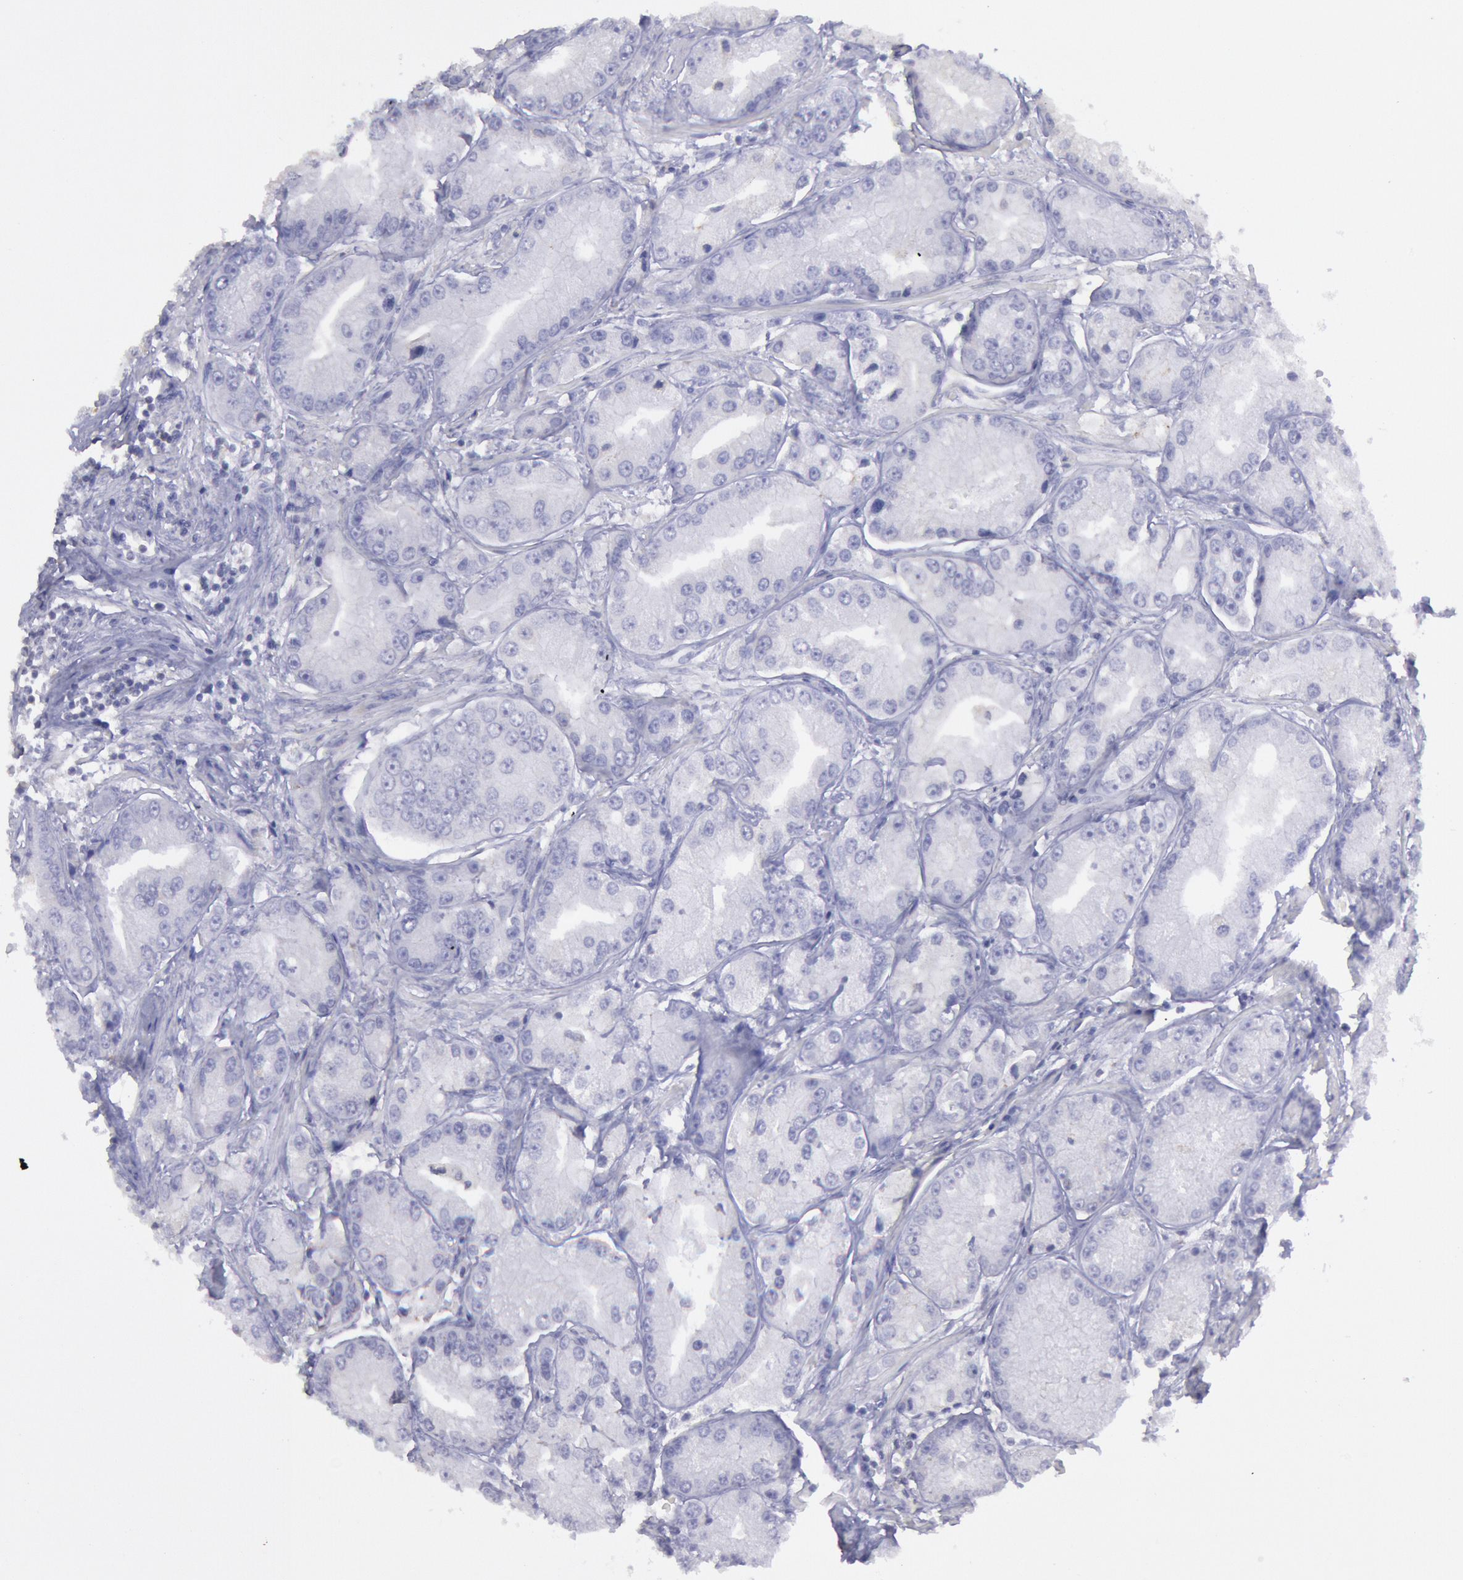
{"staining": {"intensity": "negative", "quantity": "none", "location": "none"}, "tissue": "prostate cancer", "cell_type": "Tumor cells", "image_type": "cancer", "snomed": [{"axis": "morphology", "description": "Adenocarcinoma, Medium grade"}, {"axis": "topography", "description": "Prostate"}], "caption": "Protein analysis of prostate adenocarcinoma (medium-grade) shows no significant positivity in tumor cells.", "gene": "MYH7", "patient": {"sex": "male", "age": 72}}